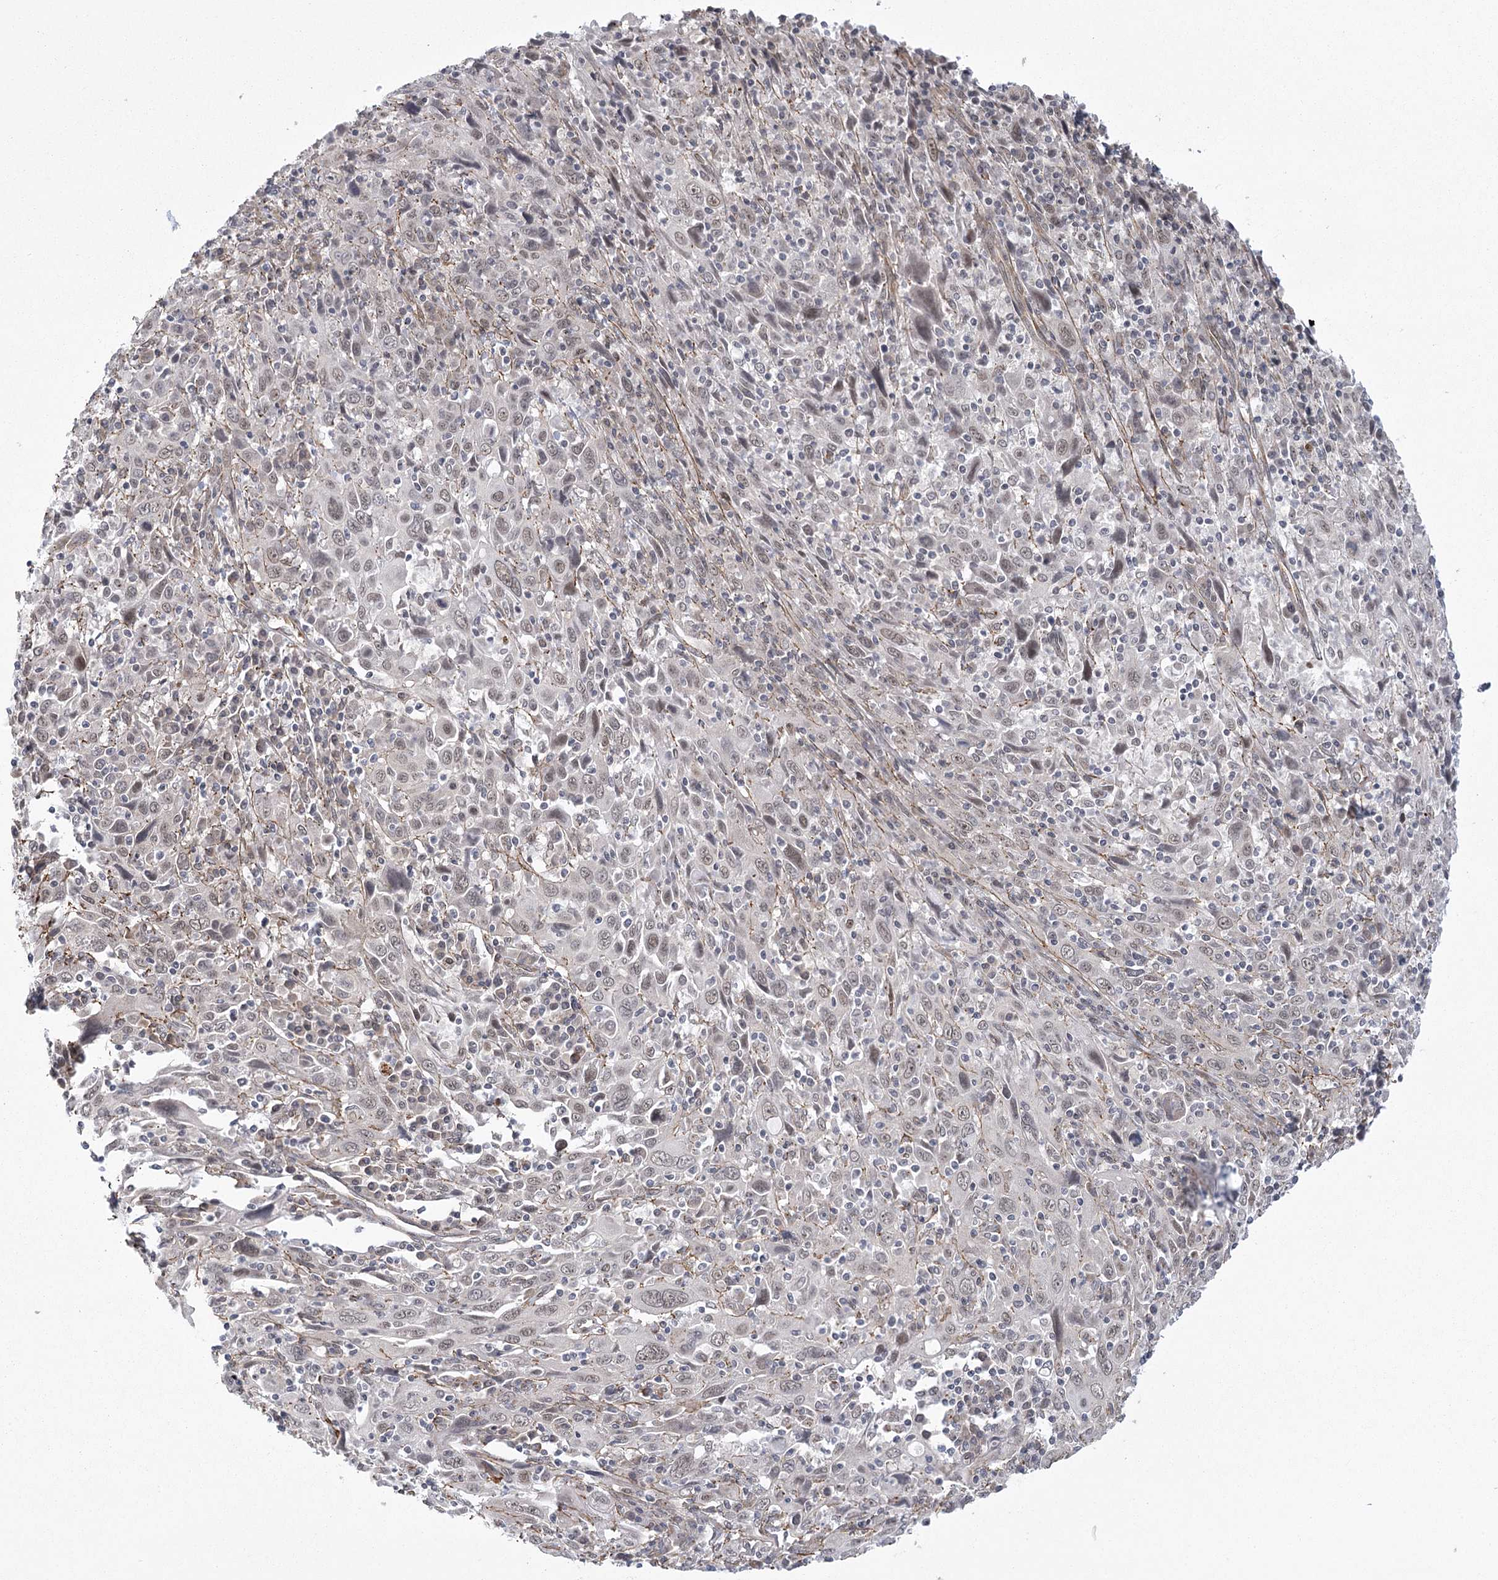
{"staining": {"intensity": "negative", "quantity": "none", "location": "none"}, "tissue": "cervical cancer", "cell_type": "Tumor cells", "image_type": "cancer", "snomed": [{"axis": "morphology", "description": "Squamous cell carcinoma, NOS"}, {"axis": "topography", "description": "Cervix"}], "caption": "Human squamous cell carcinoma (cervical) stained for a protein using IHC displays no expression in tumor cells.", "gene": "MED28", "patient": {"sex": "female", "age": 46}}